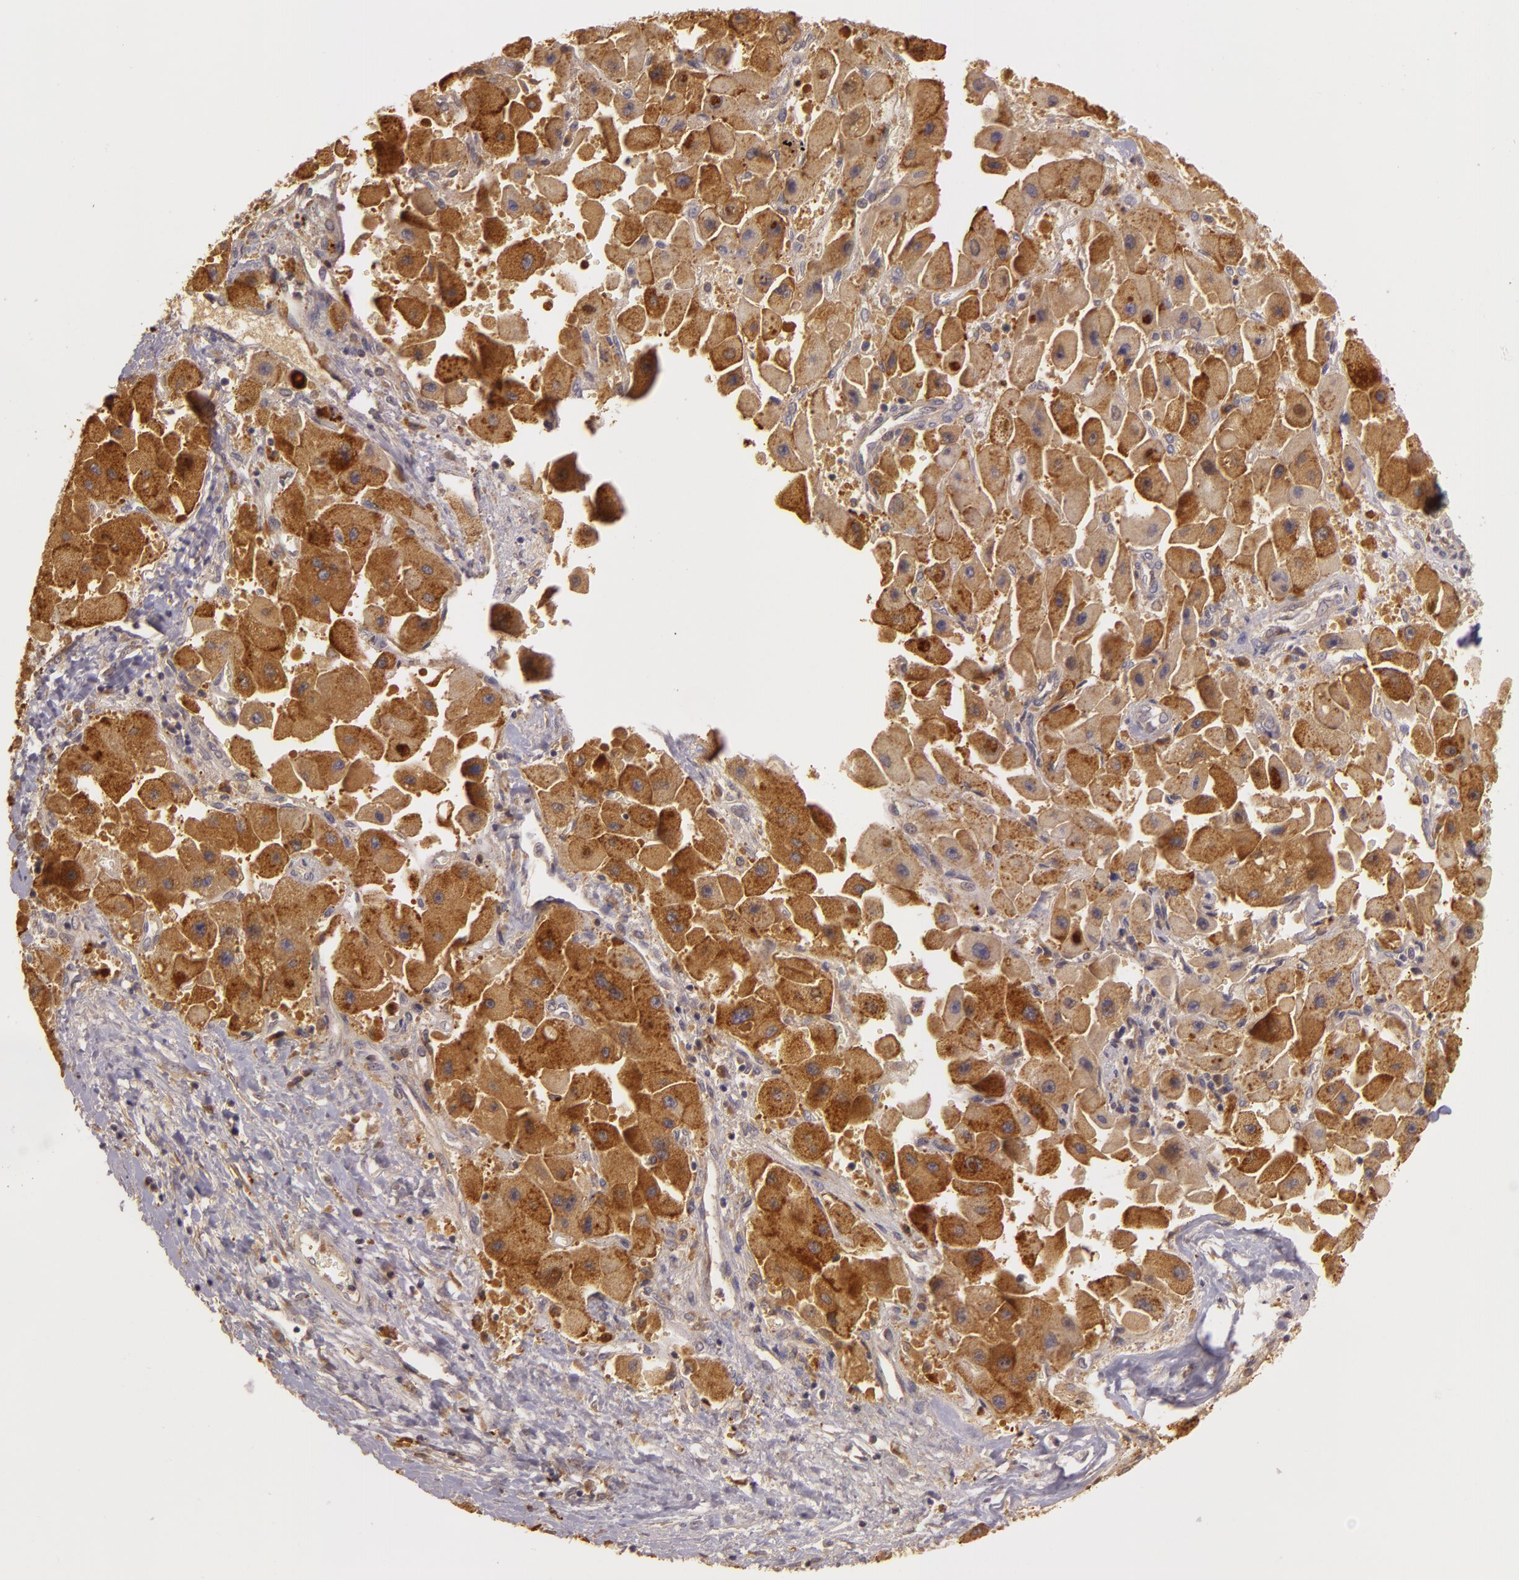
{"staining": {"intensity": "moderate", "quantity": ">75%", "location": "cytoplasmic/membranous"}, "tissue": "liver cancer", "cell_type": "Tumor cells", "image_type": "cancer", "snomed": [{"axis": "morphology", "description": "Carcinoma, Hepatocellular, NOS"}, {"axis": "topography", "description": "Liver"}], "caption": "Human liver cancer stained with a brown dye demonstrates moderate cytoplasmic/membranous positive expression in approximately >75% of tumor cells.", "gene": "PPP1R3F", "patient": {"sex": "male", "age": 24}}